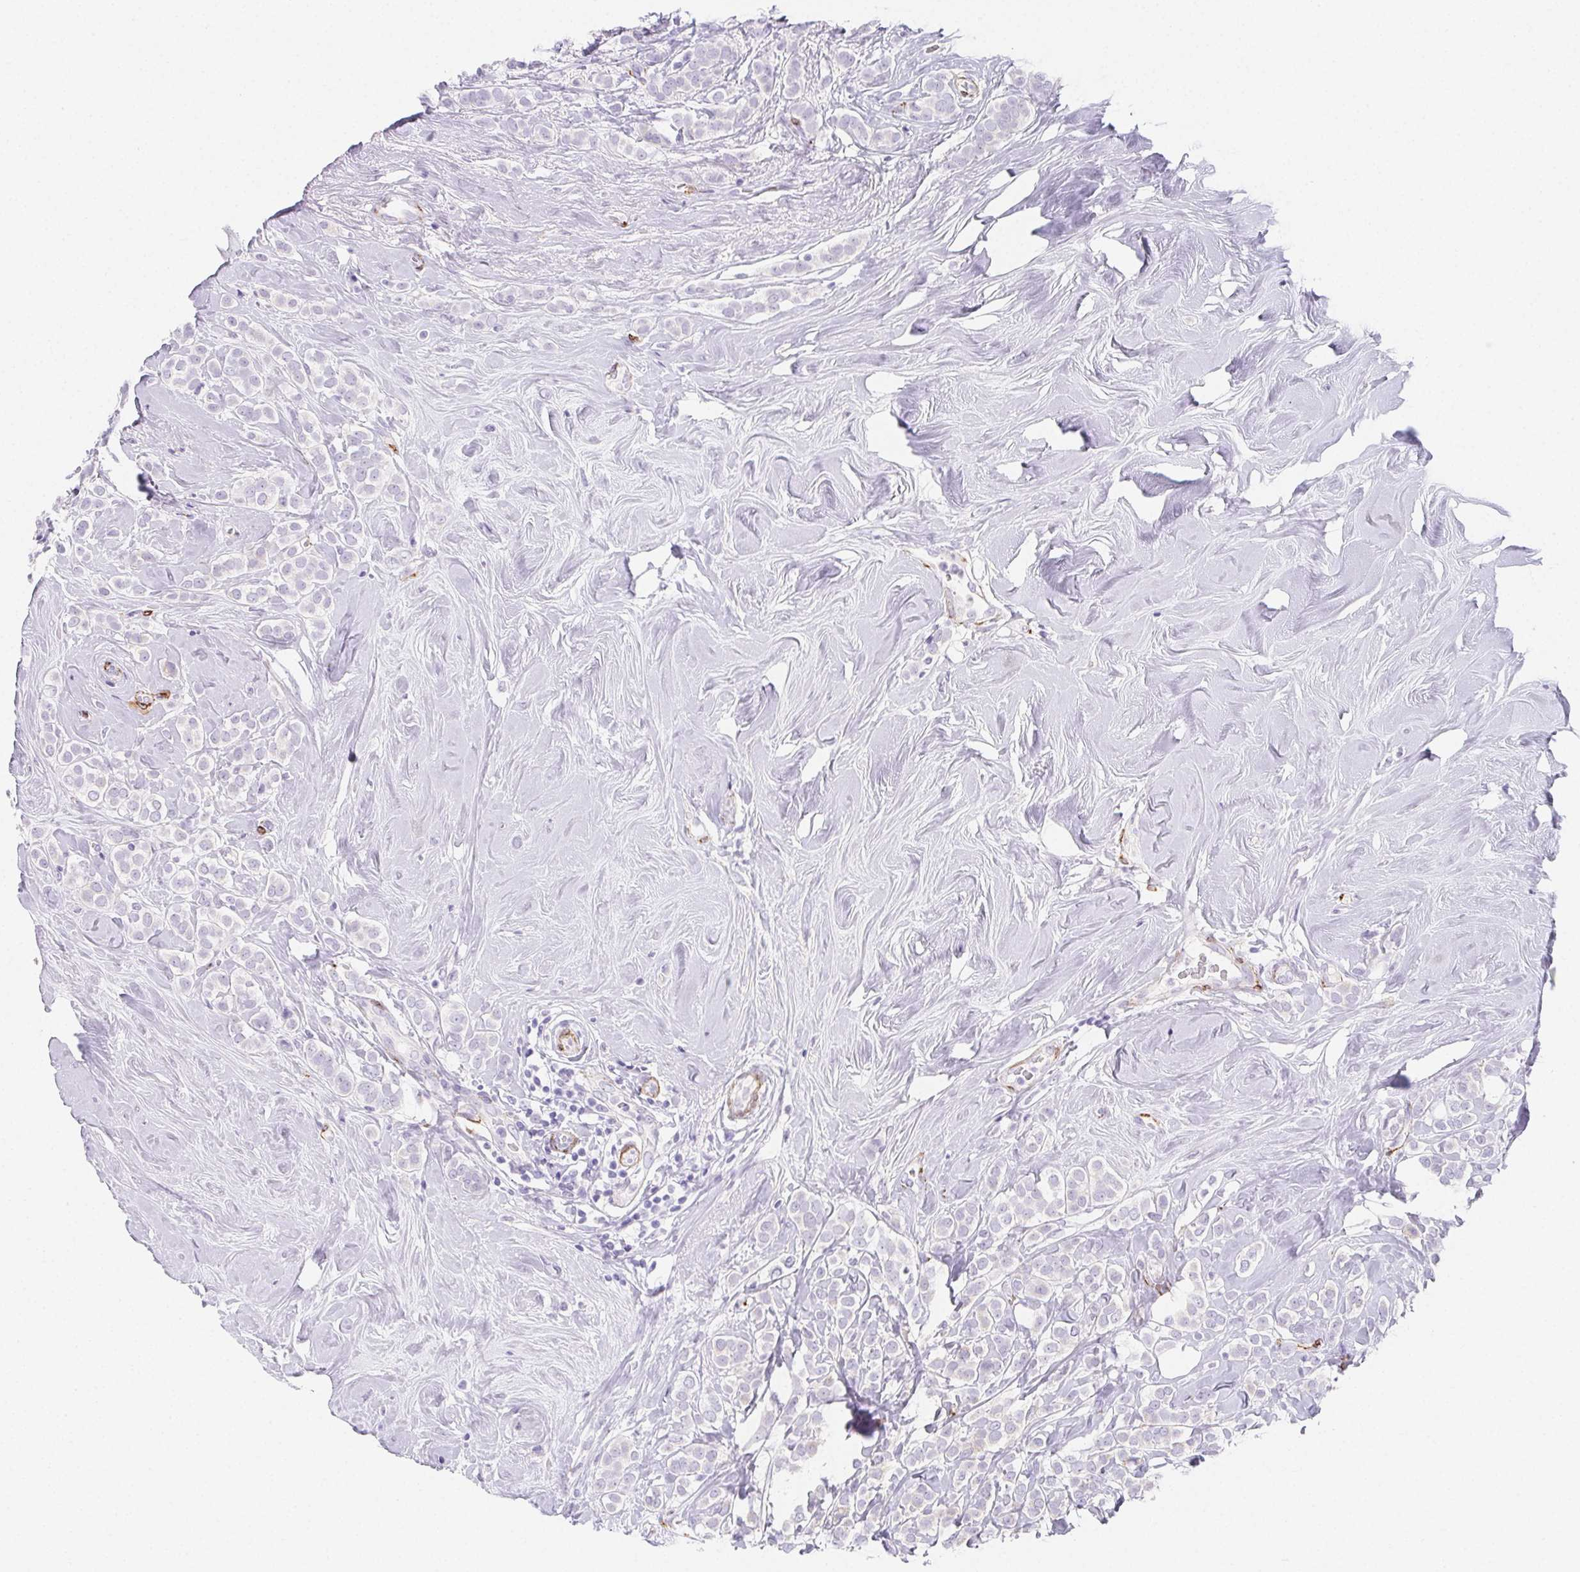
{"staining": {"intensity": "negative", "quantity": "none", "location": "none"}, "tissue": "breast cancer", "cell_type": "Tumor cells", "image_type": "cancer", "snomed": [{"axis": "morphology", "description": "Lobular carcinoma"}, {"axis": "topography", "description": "Breast"}], "caption": "DAB (3,3'-diaminobenzidine) immunohistochemical staining of breast cancer exhibits no significant expression in tumor cells. The staining was performed using DAB to visualize the protein expression in brown, while the nuclei were stained in blue with hematoxylin (Magnification: 20x).", "gene": "HRC", "patient": {"sex": "female", "age": 49}}